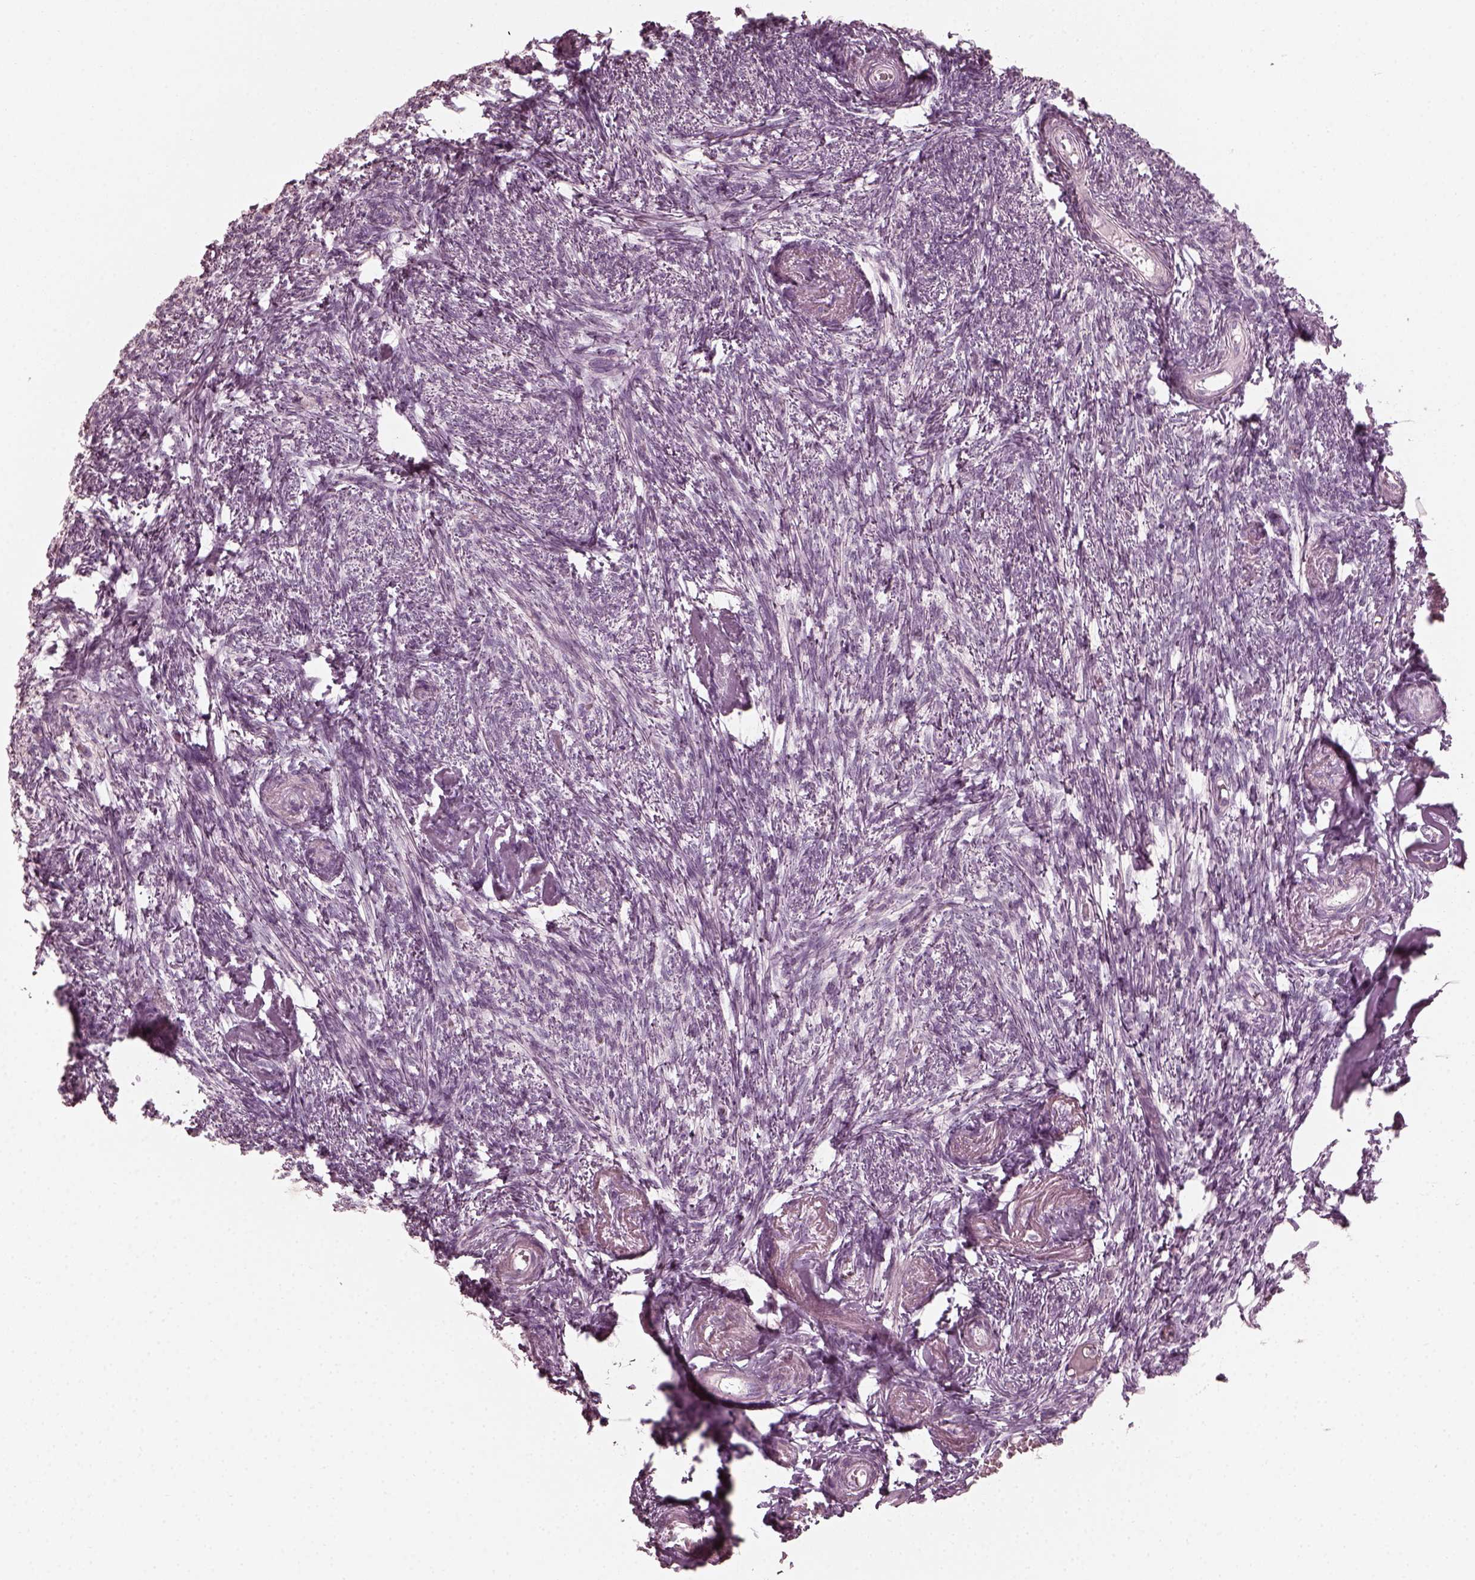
{"staining": {"intensity": "negative", "quantity": "none", "location": "none"}, "tissue": "ovary", "cell_type": "Follicle cells", "image_type": "normal", "snomed": [{"axis": "morphology", "description": "Normal tissue, NOS"}, {"axis": "topography", "description": "Ovary"}], "caption": "This is a micrograph of IHC staining of normal ovary, which shows no staining in follicle cells.", "gene": "SAXO2", "patient": {"sex": "female", "age": 72}}